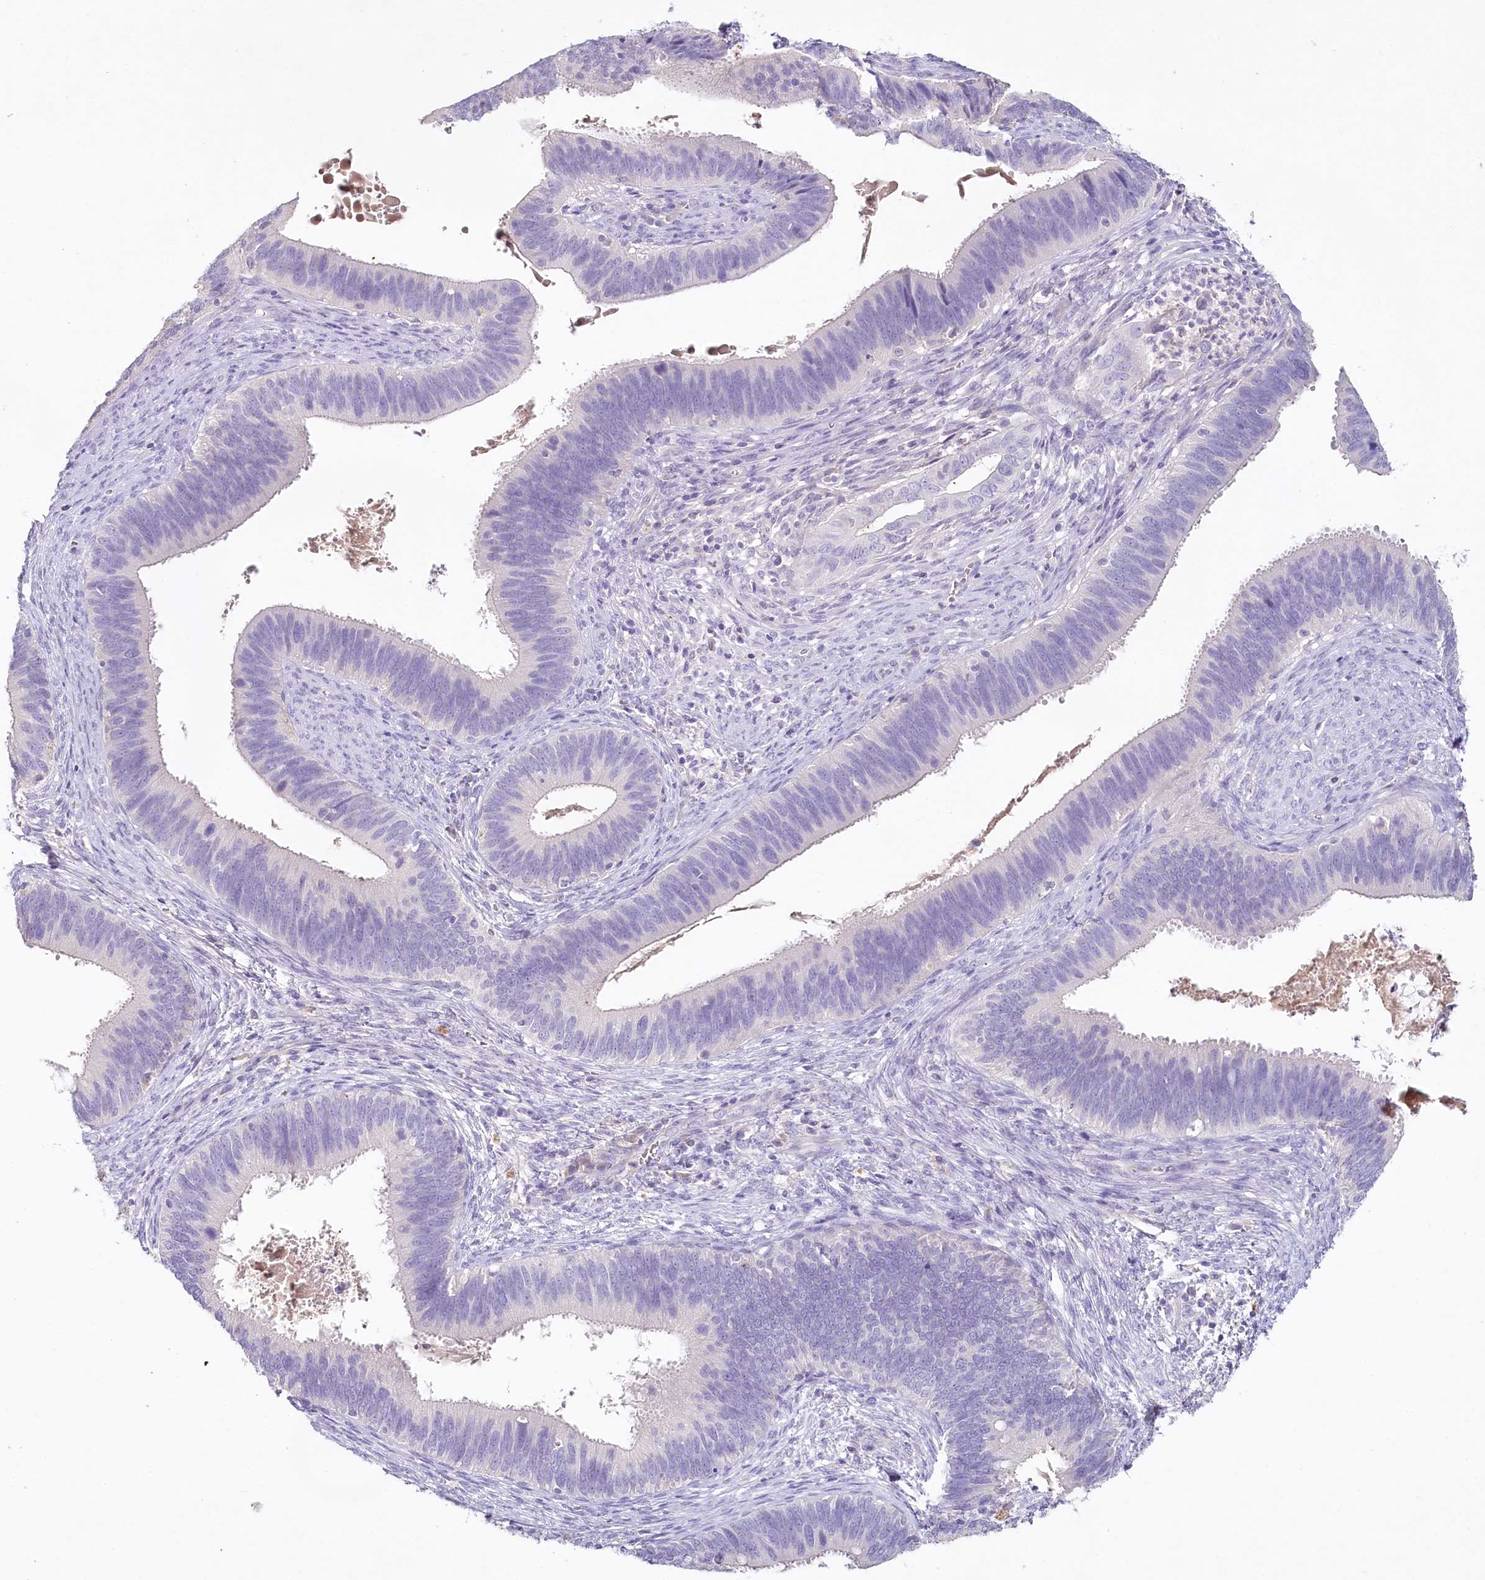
{"staining": {"intensity": "negative", "quantity": "none", "location": "none"}, "tissue": "cervical cancer", "cell_type": "Tumor cells", "image_type": "cancer", "snomed": [{"axis": "morphology", "description": "Adenocarcinoma, NOS"}, {"axis": "topography", "description": "Cervix"}], "caption": "Tumor cells are negative for protein expression in human cervical adenocarcinoma. The staining was performed using DAB to visualize the protein expression in brown, while the nuclei were stained in blue with hematoxylin (Magnification: 20x).", "gene": "HPD", "patient": {"sex": "female", "age": 42}}